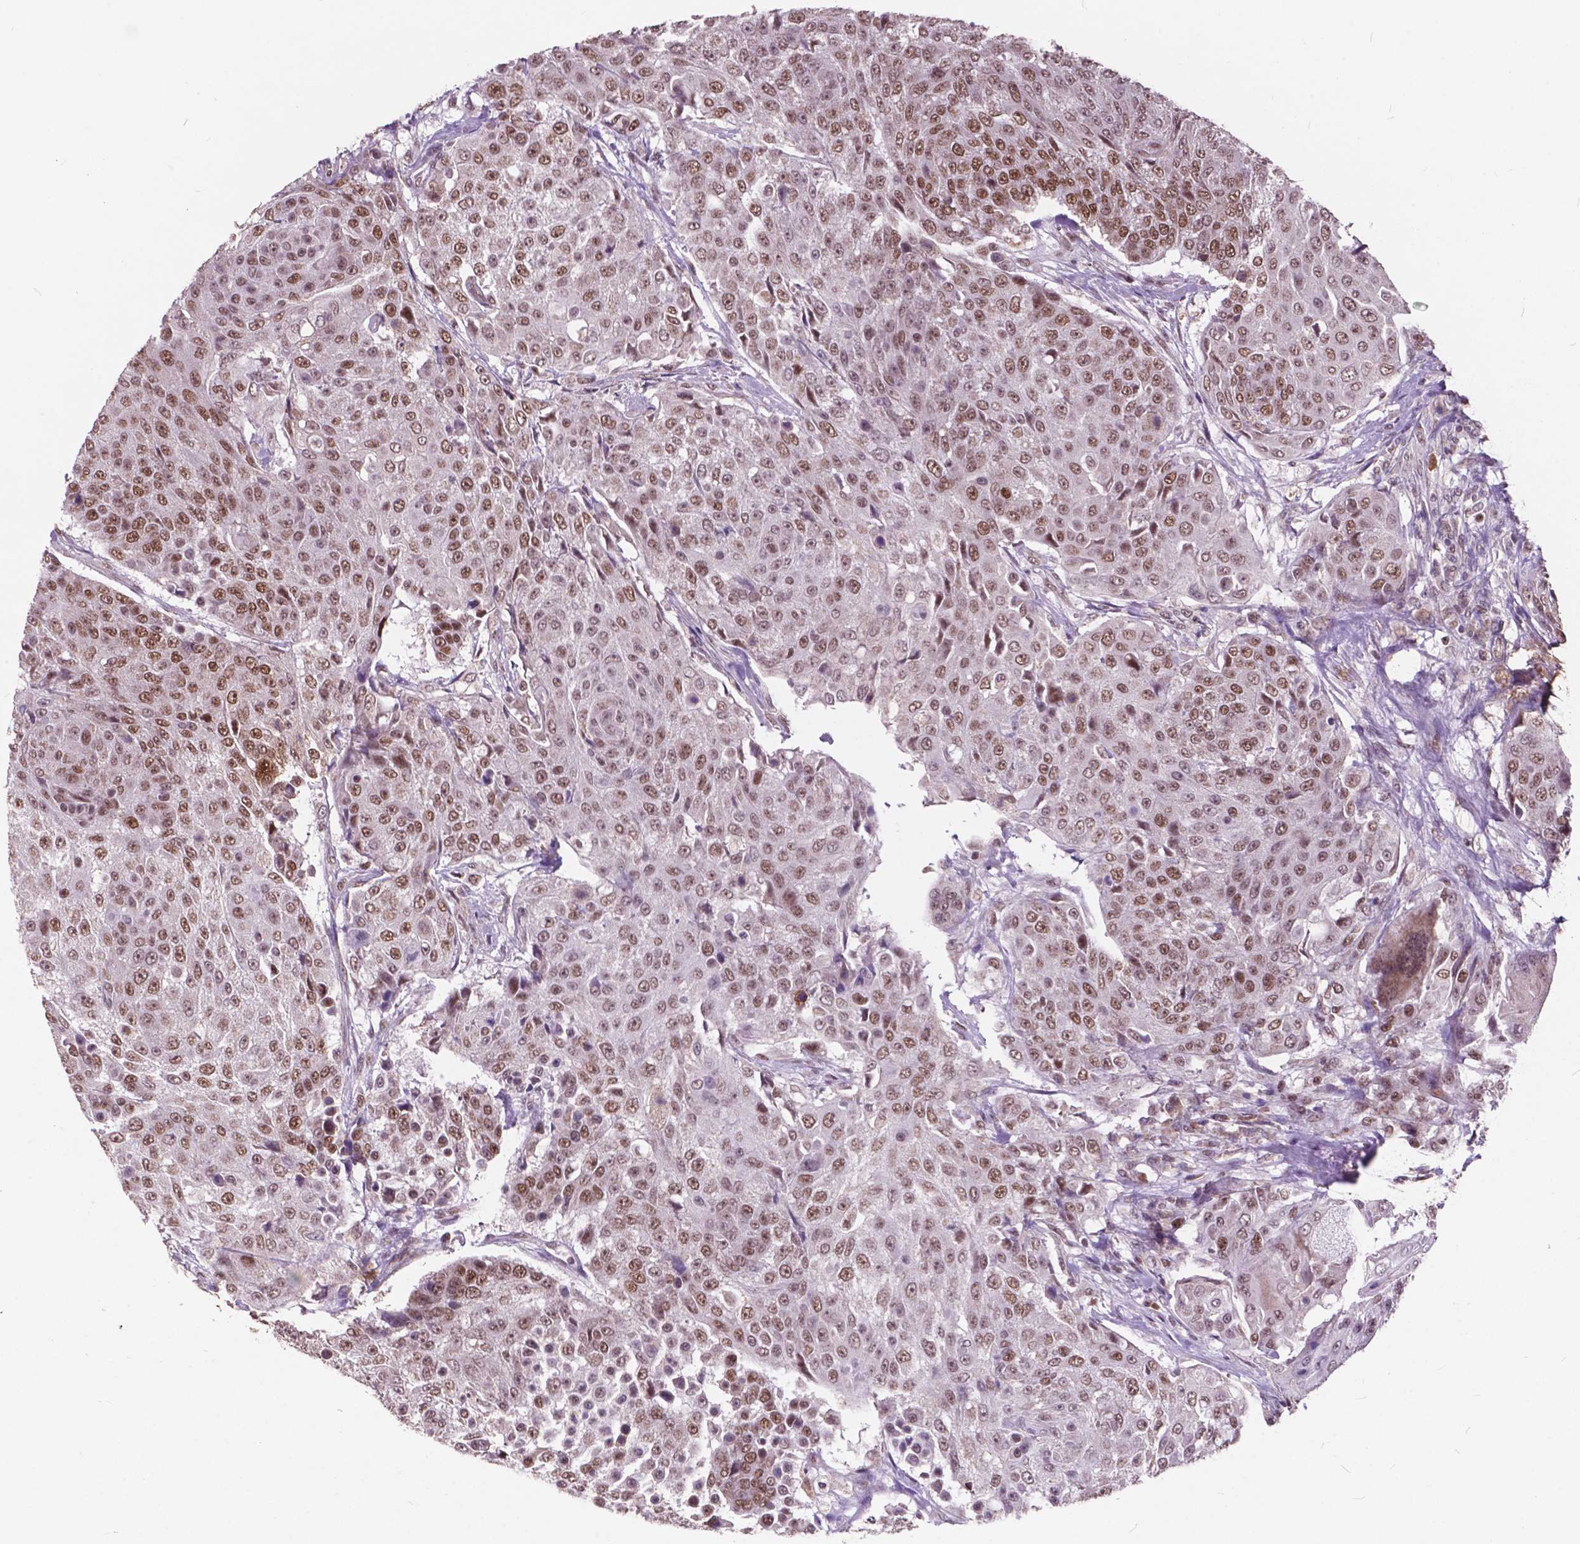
{"staining": {"intensity": "moderate", "quantity": ">75%", "location": "nuclear"}, "tissue": "urothelial cancer", "cell_type": "Tumor cells", "image_type": "cancer", "snomed": [{"axis": "morphology", "description": "Urothelial carcinoma, High grade"}, {"axis": "topography", "description": "Urinary bladder"}], "caption": "This image demonstrates urothelial cancer stained with immunohistochemistry (IHC) to label a protein in brown. The nuclear of tumor cells show moderate positivity for the protein. Nuclei are counter-stained blue.", "gene": "MSH2", "patient": {"sex": "female", "age": 63}}